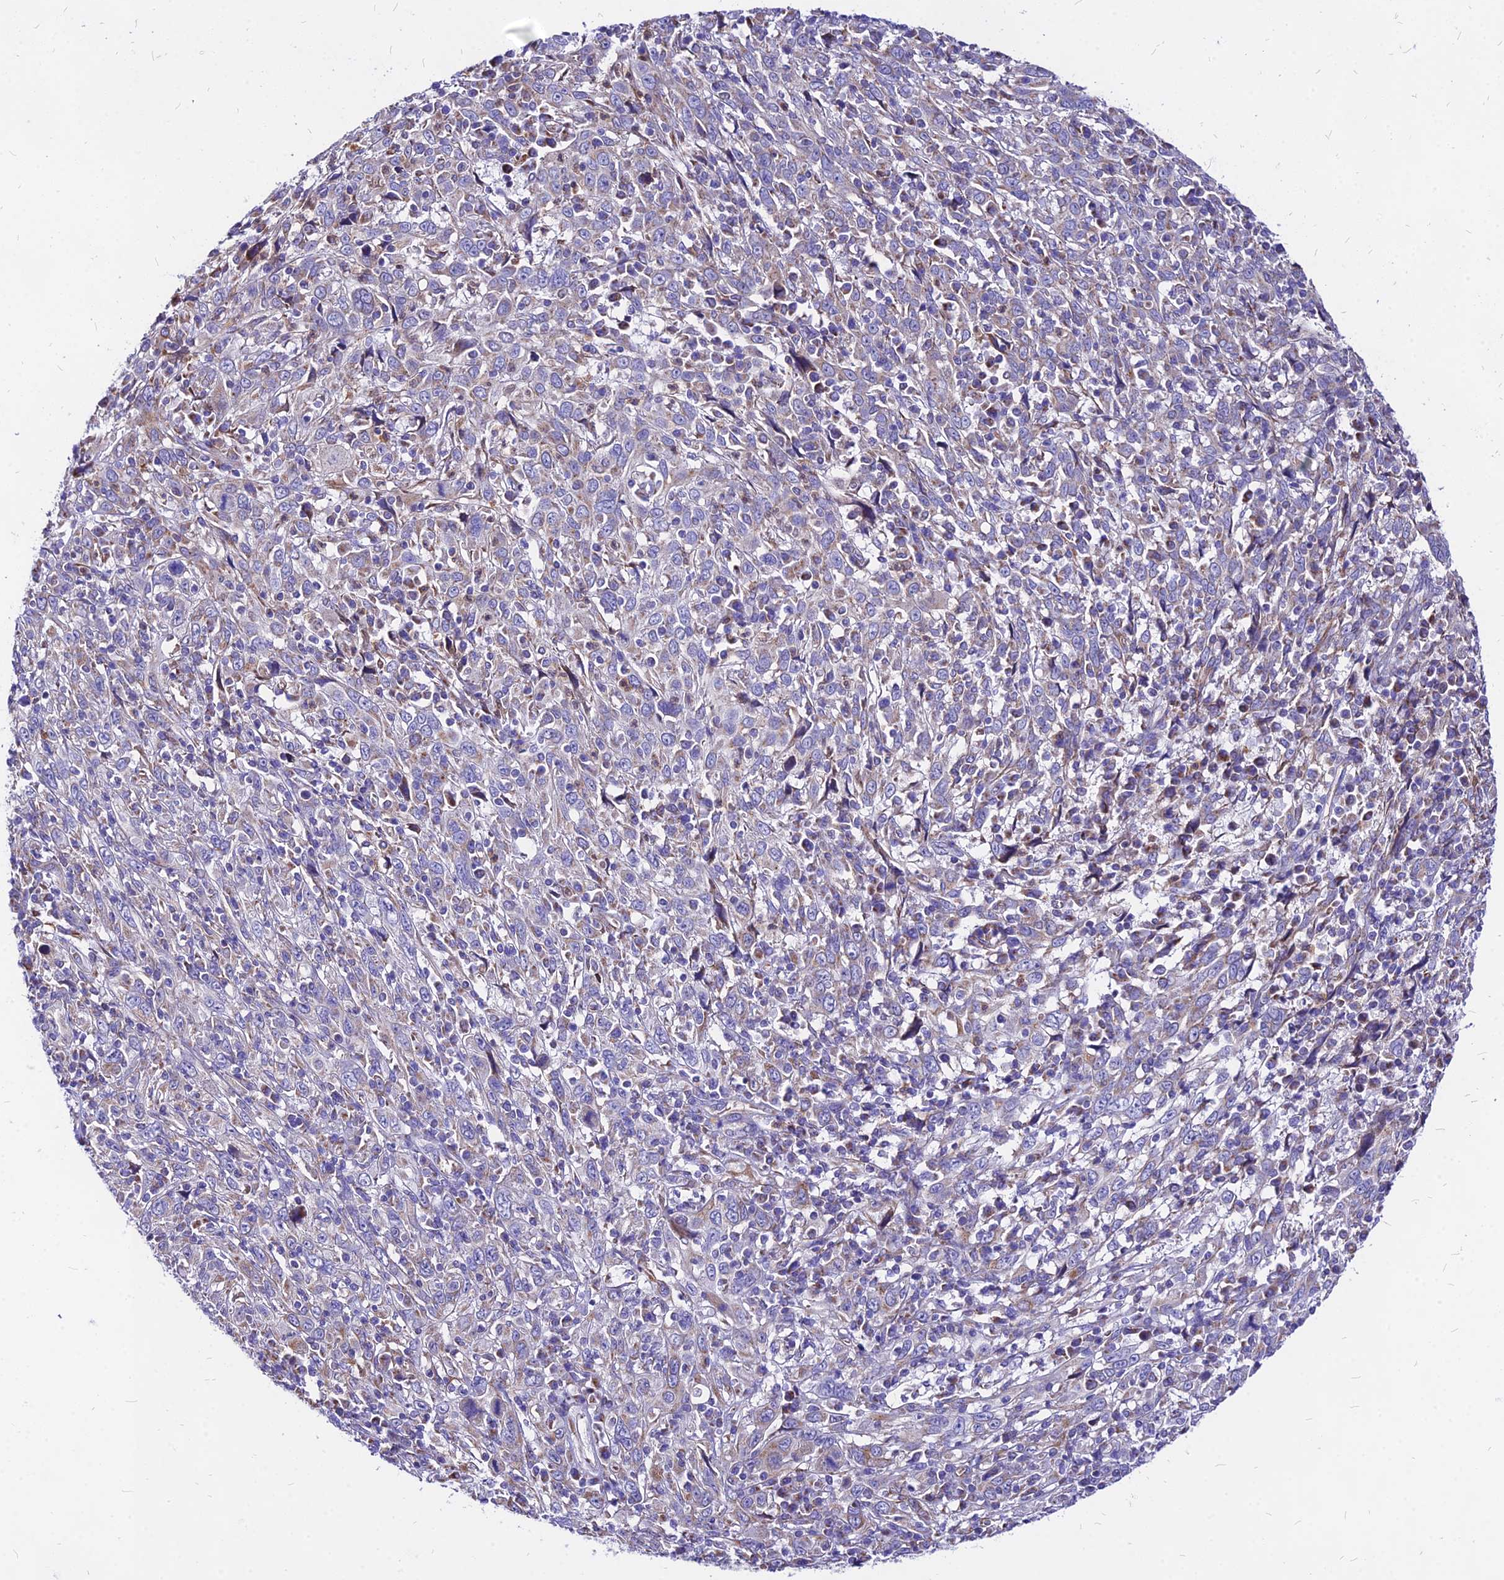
{"staining": {"intensity": "weak", "quantity": "<25%", "location": "cytoplasmic/membranous"}, "tissue": "cervical cancer", "cell_type": "Tumor cells", "image_type": "cancer", "snomed": [{"axis": "morphology", "description": "Squamous cell carcinoma, NOS"}, {"axis": "topography", "description": "Cervix"}], "caption": "DAB immunohistochemical staining of human cervical cancer (squamous cell carcinoma) shows no significant expression in tumor cells.", "gene": "MRPL3", "patient": {"sex": "female", "age": 46}}